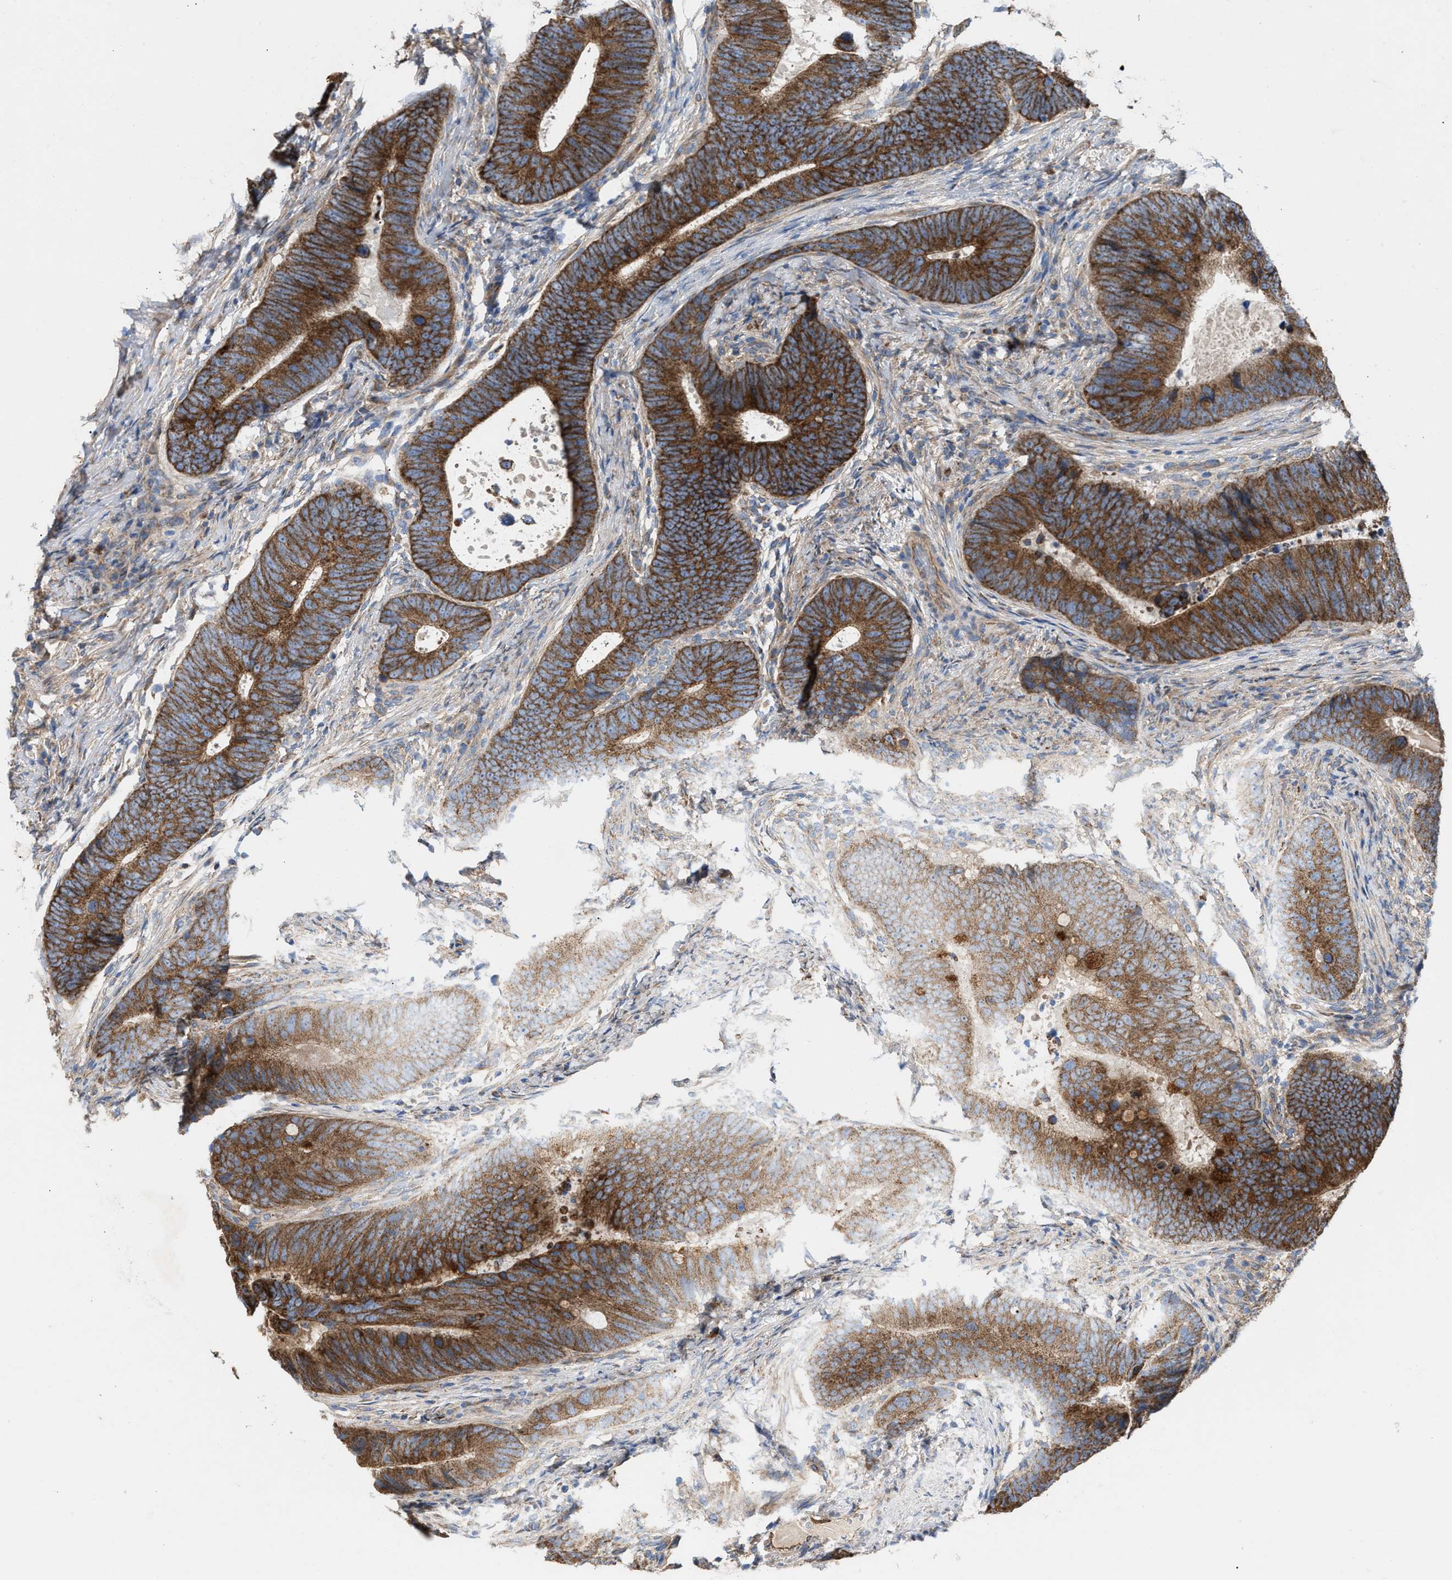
{"staining": {"intensity": "strong", "quantity": ">75%", "location": "cytoplasmic/membranous"}, "tissue": "colorectal cancer", "cell_type": "Tumor cells", "image_type": "cancer", "snomed": [{"axis": "morphology", "description": "Adenocarcinoma, NOS"}, {"axis": "topography", "description": "Colon"}], "caption": "Adenocarcinoma (colorectal) was stained to show a protein in brown. There is high levels of strong cytoplasmic/membranous expression in about >75% of tumor cells.", "gene": "OXSM", "patient": {"sex": "male", "age": 56}}